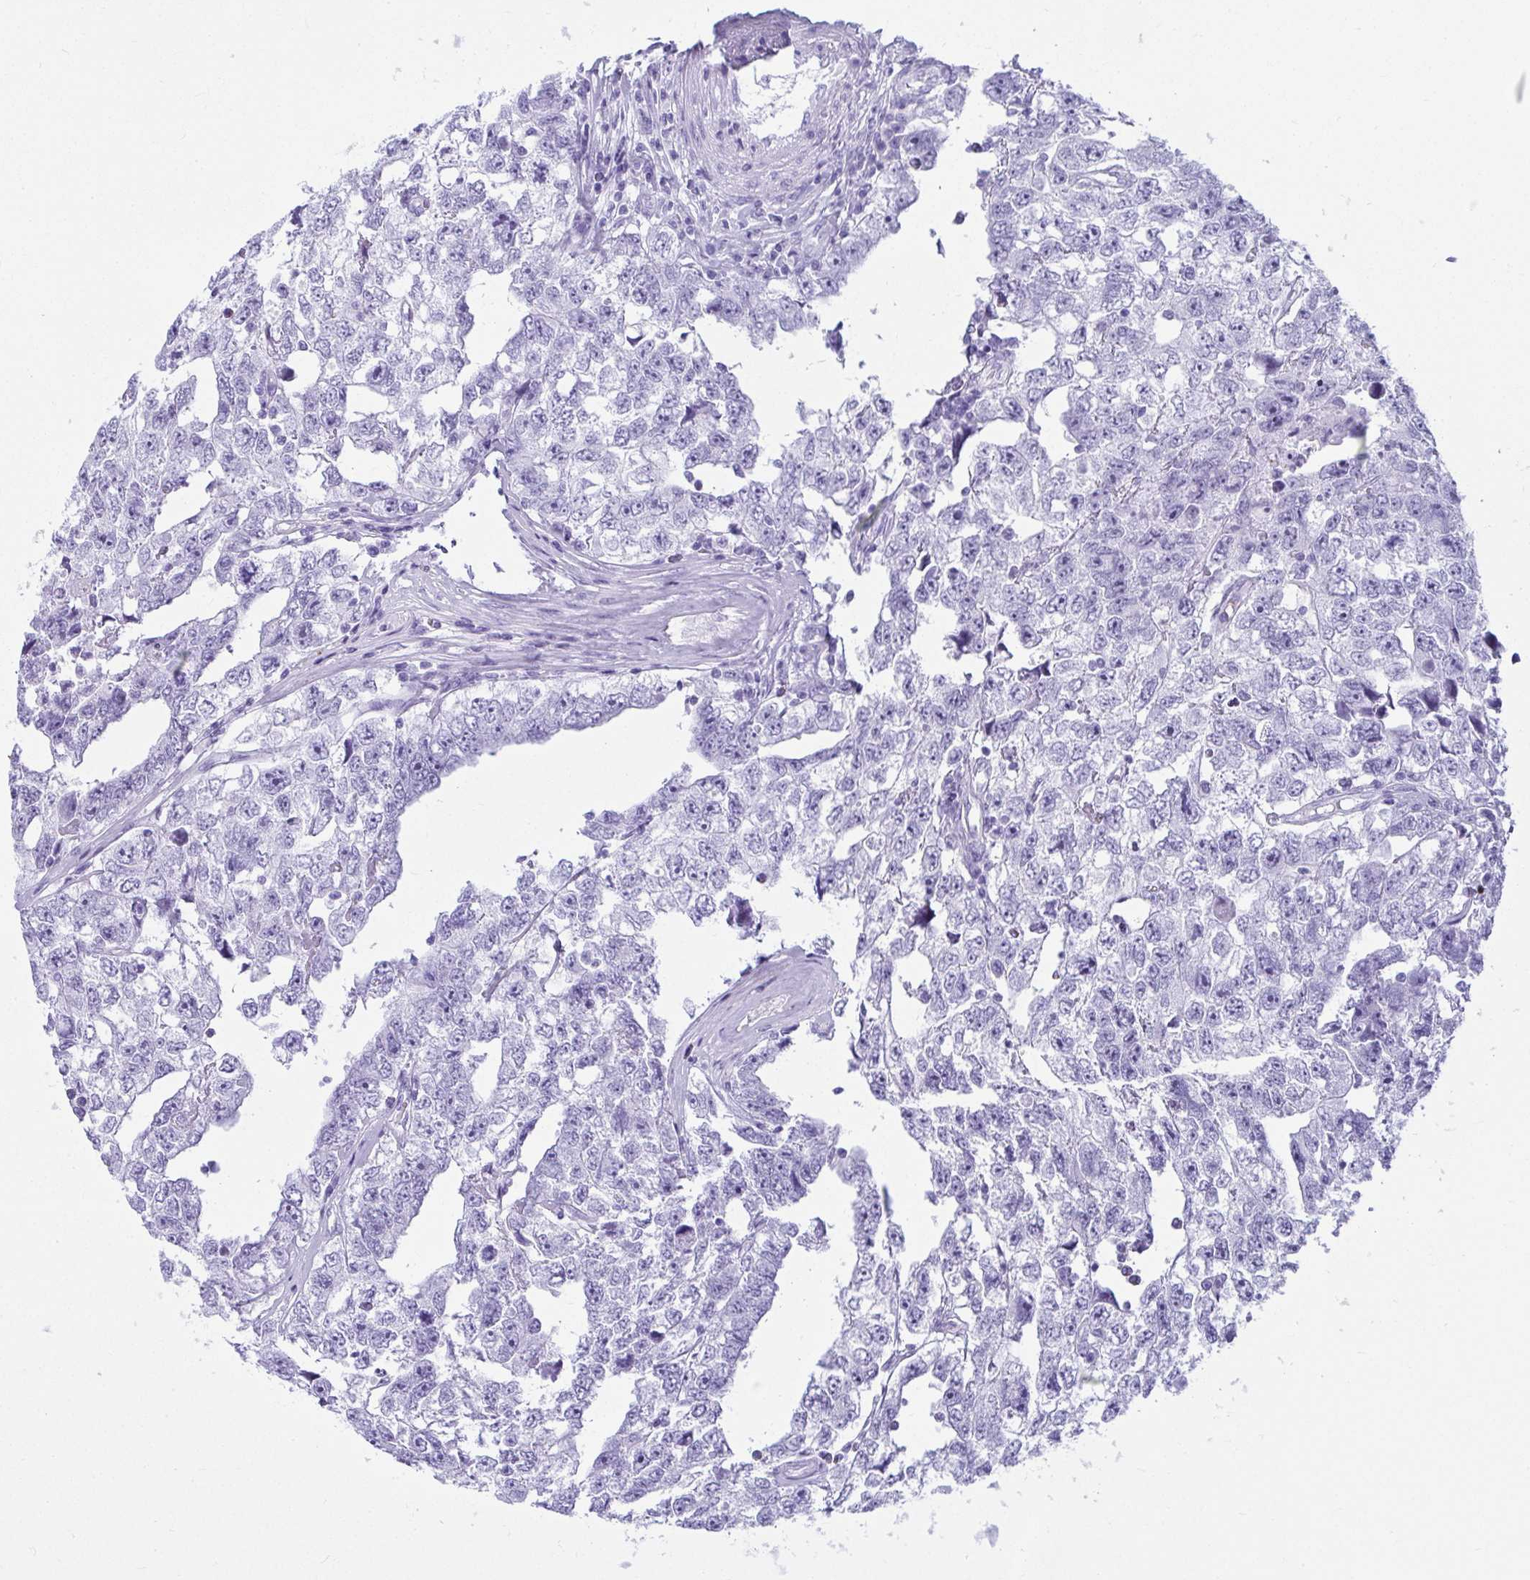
{"staining": {"intensity": "negative", "quantity": "none", "location": "none"}, "tissue": "testis cancer", "cell_type": "Tumor cells", "image_type": "cancer", "snomed": [{"axis": "morphology", "description": "Carcinoma, Embryonal, NOS"}, {"axis": "topography", "description": "Testis"}], "caption": "Immunohistochemical staining of testis cancer exhibits no significant staining in tumor cells.", "gene": "CLGN", "patient": {"sex": "male", "age": 22}}